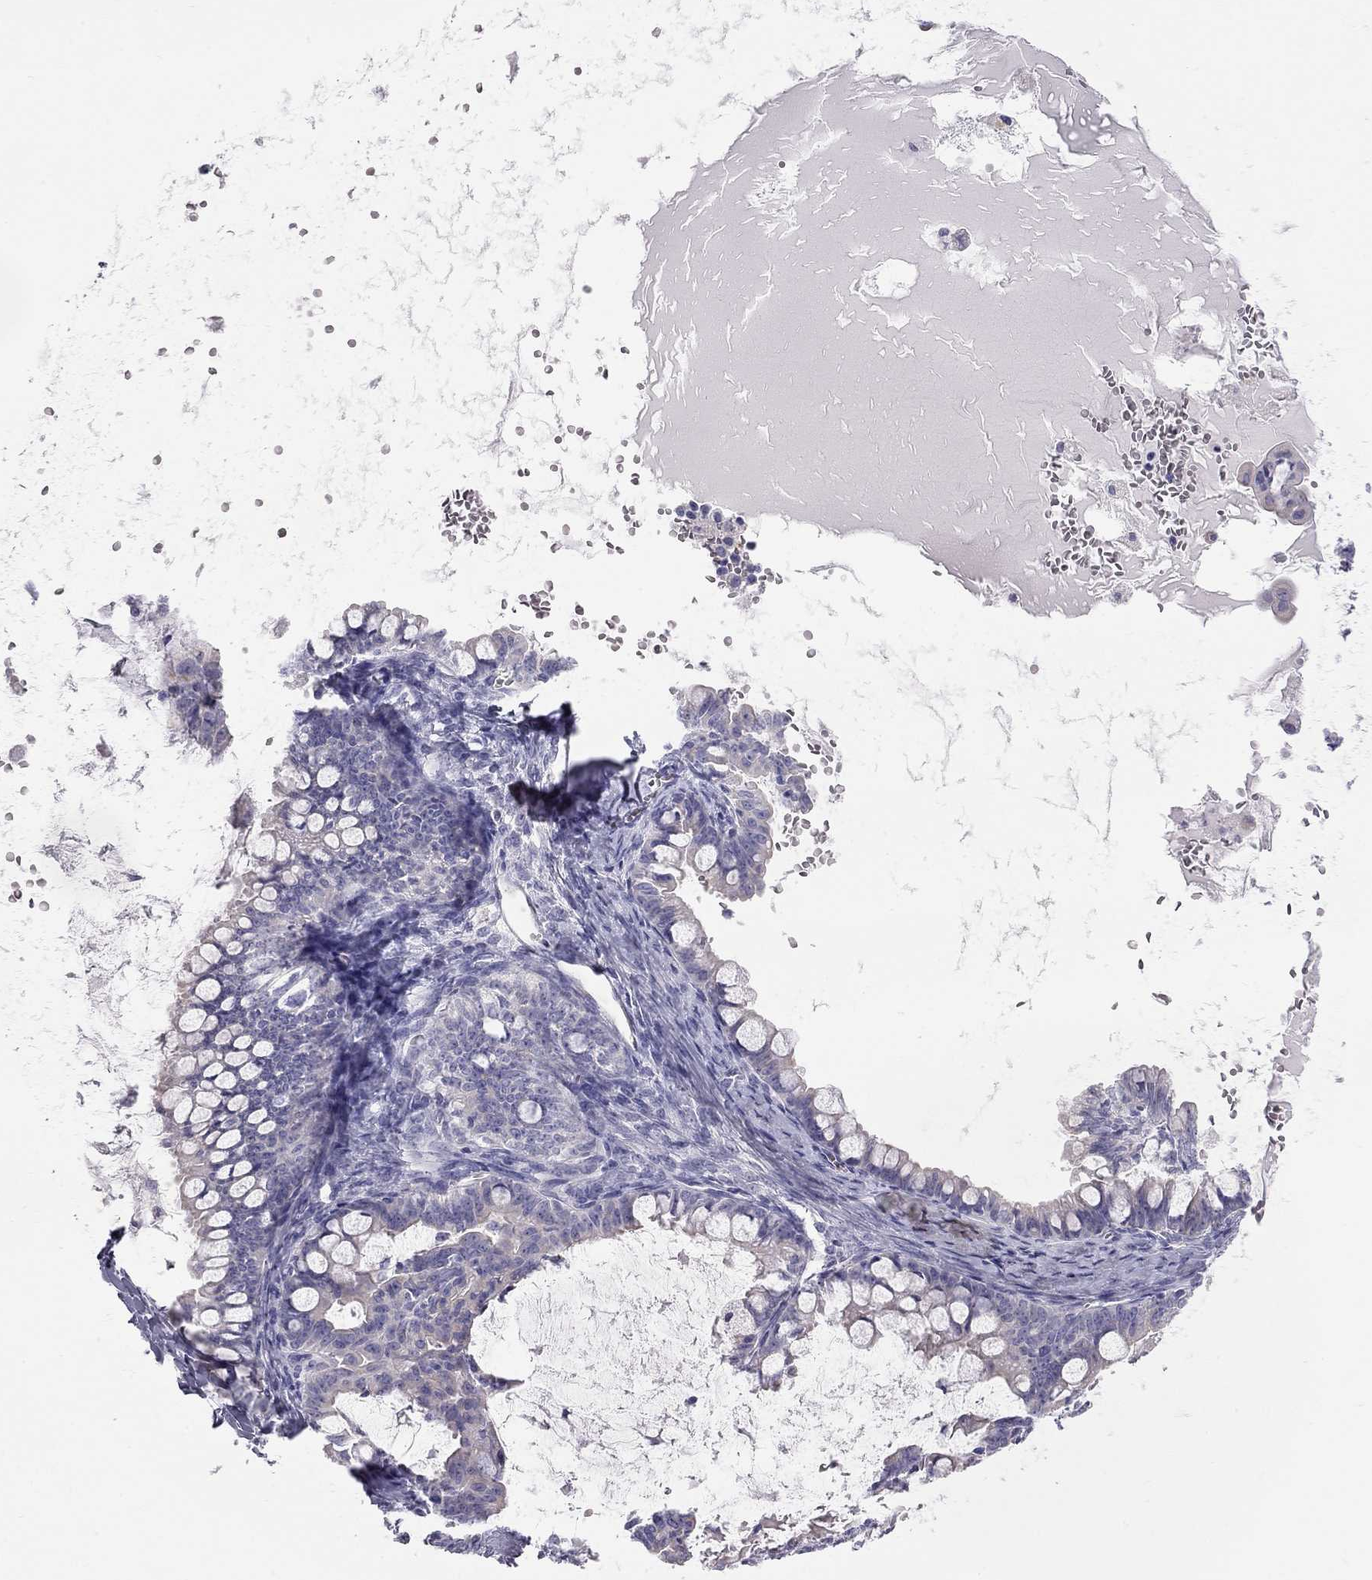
{"staining": {"intensity": "negative", "quantity": "none", "location": "none"}, "tissue": "ovarian cancer", "cell_type": "Tumor cells", "image_type": "cancer", "snomed": [{"axis": "morphology", "description": "Cystadenocarcinoma, mucinous, NOS"}, {"axis": "topography", "description": "Ovary"}], "caption": "Tumor cells are negative for brown protein staining in mucinous cystadenocarcinoma (ovarian).", "gene": "TDRD6", "patient": {"sex": "female", "age": 63}}